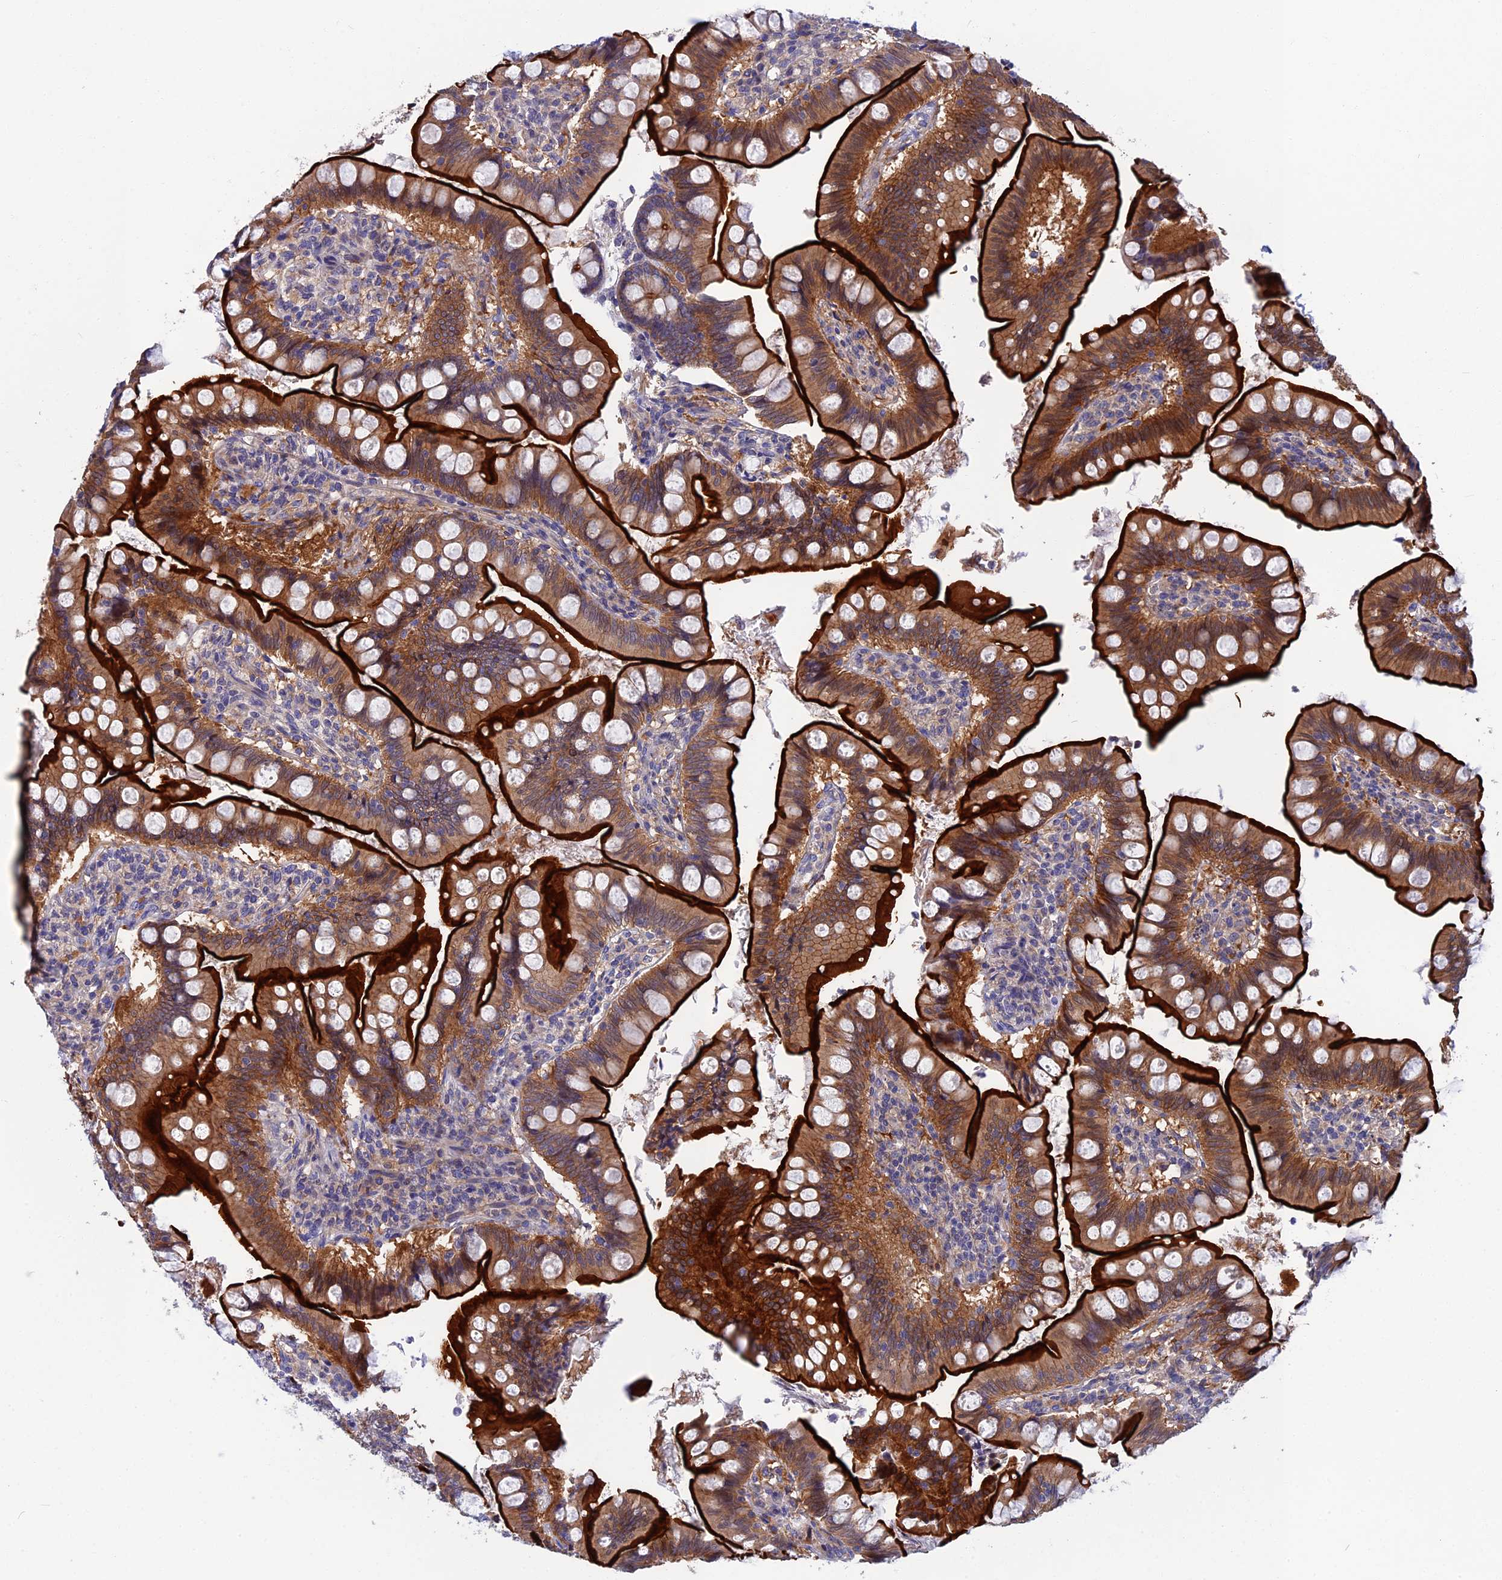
{"staining": {"intensity": "strong", "quantity": ">75%", "location": "cytoplasmic/membranous"}, "tissue": "small intestine", "cell_type": "Glandular cells", "image_type": "normal", "snomed": [{"axis": "morphology", "description": "Normal tissue, NOS"}, {"axis": "topography", "description": "Small intestine"}], "caption": "Immunohistochemical staining of unremarkable human small intestine displays strong cytoplasmic/membranous protein expression in approximately >75% of glandular cells.", "gene": "CRACD", "patient": {"sex": "male", "age": 7}}